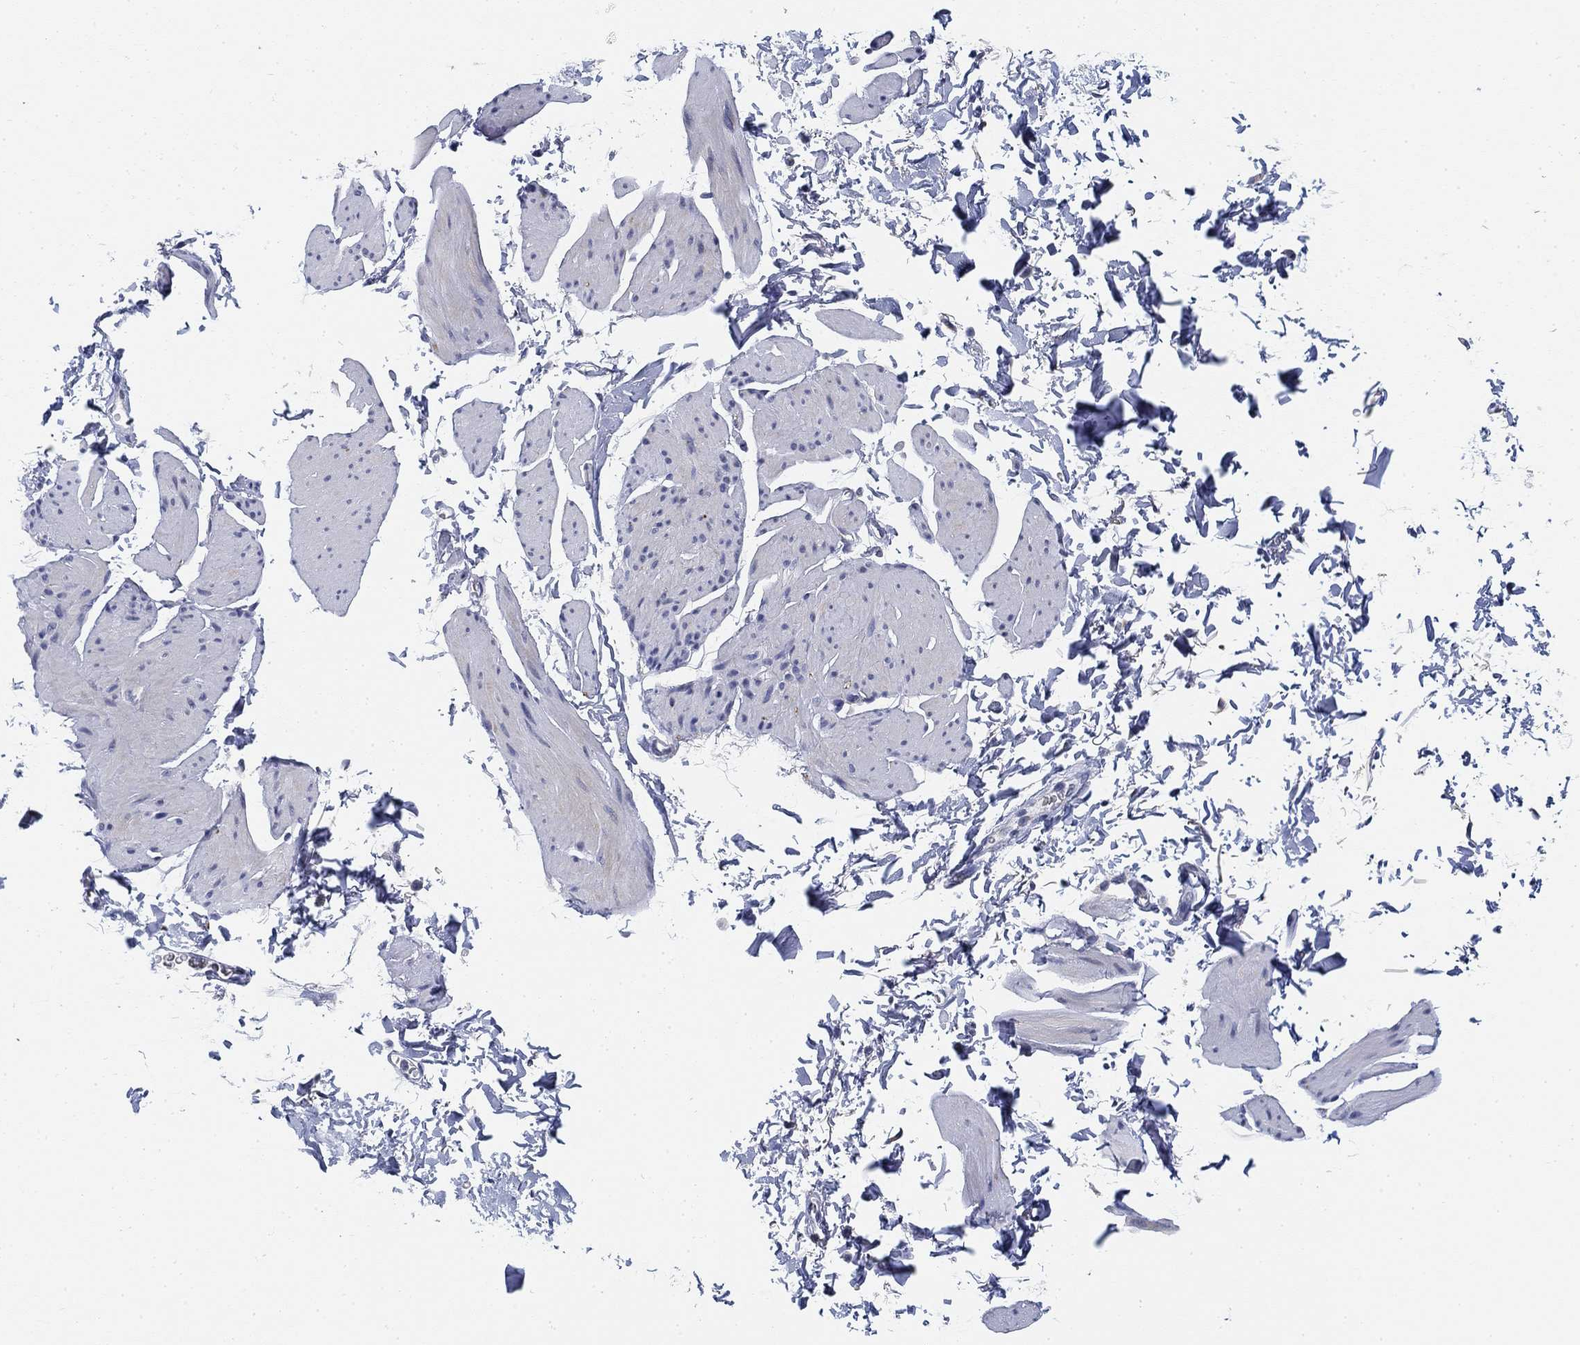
{"staining": {"intensity": "negative", "quantity": "none", "location": "none"}, "tissue": "smooth muscle", "cell_type": "Smooth muscle cells", "image_type": "normal", "snomed": [{"axis": "morphology", "description": "Normal tissue, NOS"}, {"axis": "topography", "description": "Adipose tissue"}, {"axis": "topography", "description": "Smooth muscle"}, {"axis": "topography", "description": "Peripheral nerve tissue"}], "caption": "The IHC histopathology image has no significant staining in smooth muscle cells of smooth muscle. (DAB (3,3'-diaminobenzidine) immunohistochemistry with hematoxylin counter stain).", "gene": "SLC2A5", "patient": {"sex": "male", "age": 83}}